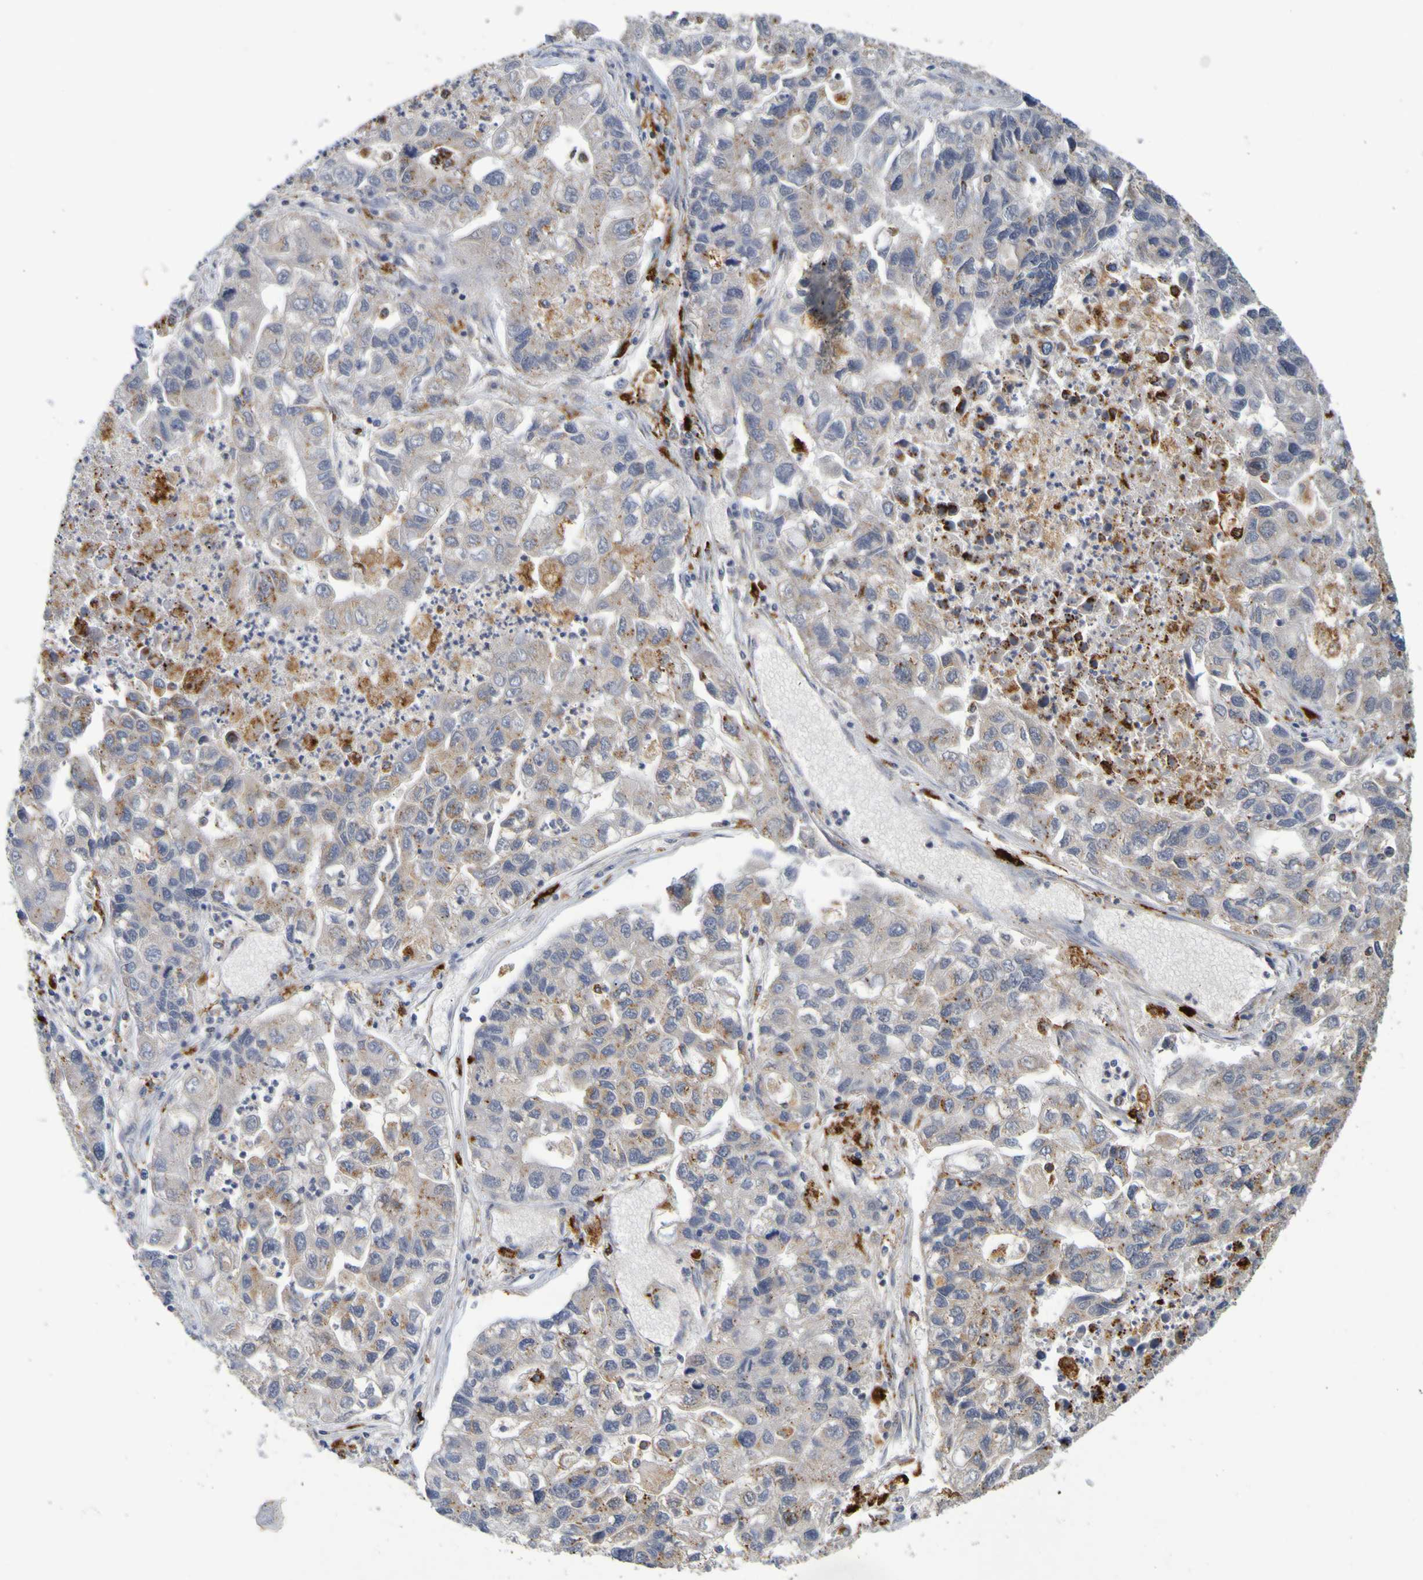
{"staining": {"intensity": "moderate", "quantity": "25%-75%", "location": "cytoplasmic/membranous"}, "tissue": "lung cancer", "cell_type": "Tumor cells", "image_type": "cancer", "snomed": [{"axis": "morphology", "description": "Adenocarcinoma, NOS"}, {"axis": "topography", "description": "Lung"}], "caption": "Approximately 25%-75% of tumor cells in human adenocarcinoma (lung) exhibit moderate cytoplasmic/membranous protein positivity as visualized by brown immunohistochemical staining.", "gene": "TPH1", "patient": {"sex": "female", "age": 51}}